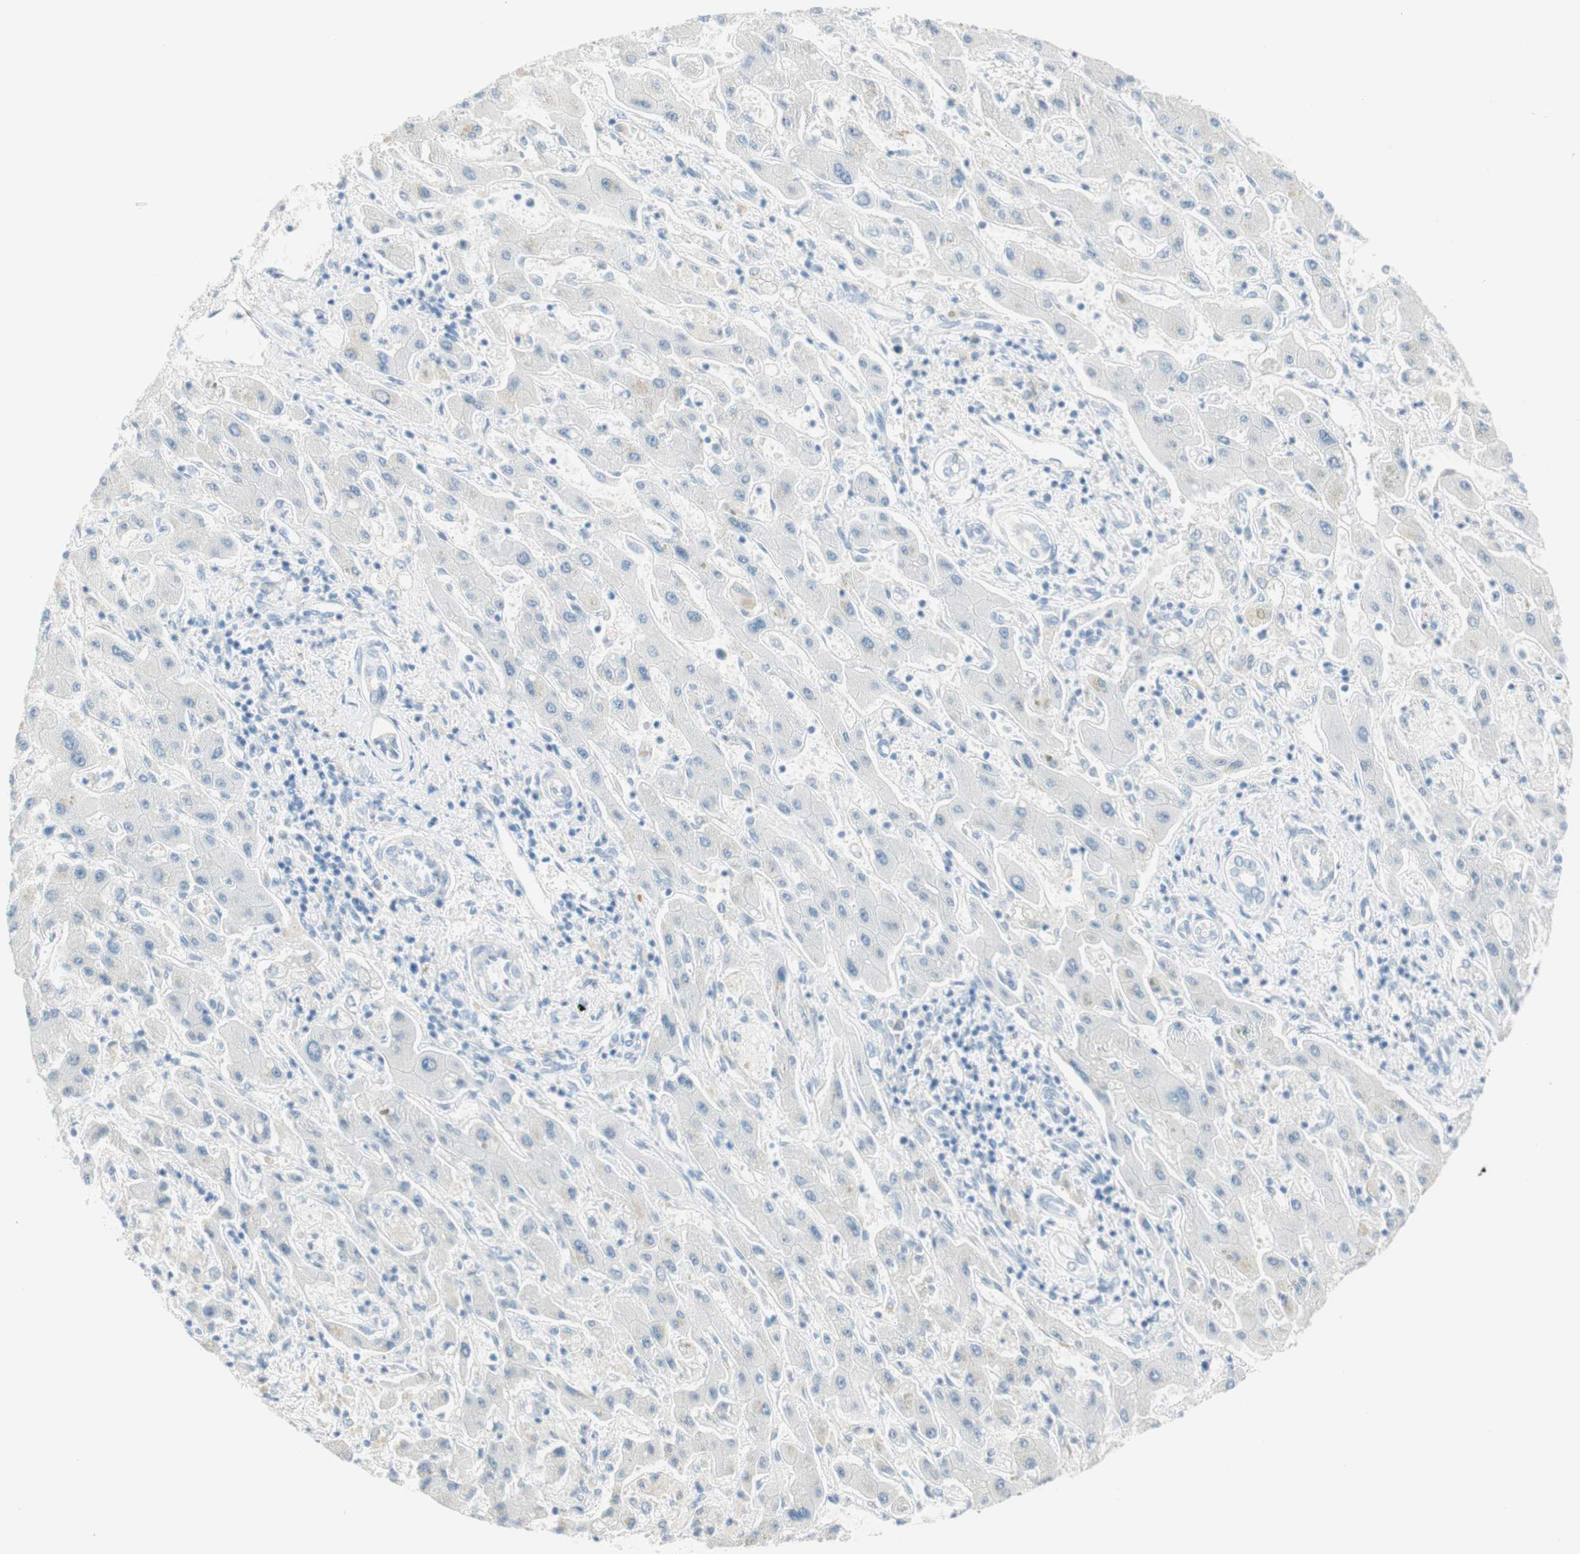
{"staining": {"intensity": "negative", "quantity": "none", "location": "none"}, "tissue": "liver cancer", "cell_type": "Tumor cells", "image_type": "cancer", "snomed": [{"axis": "morphology", "description": "Cholangiocarcinoma"}, {"axis": "topography", "description": "Liver"}], "caption": "Liver cholangiocarcinoma was stained to show a protein in brown. There is no significant positivity in tumor cells.", "gene": "MLLT10", "patient": {"sex": "male", "age": 50}}